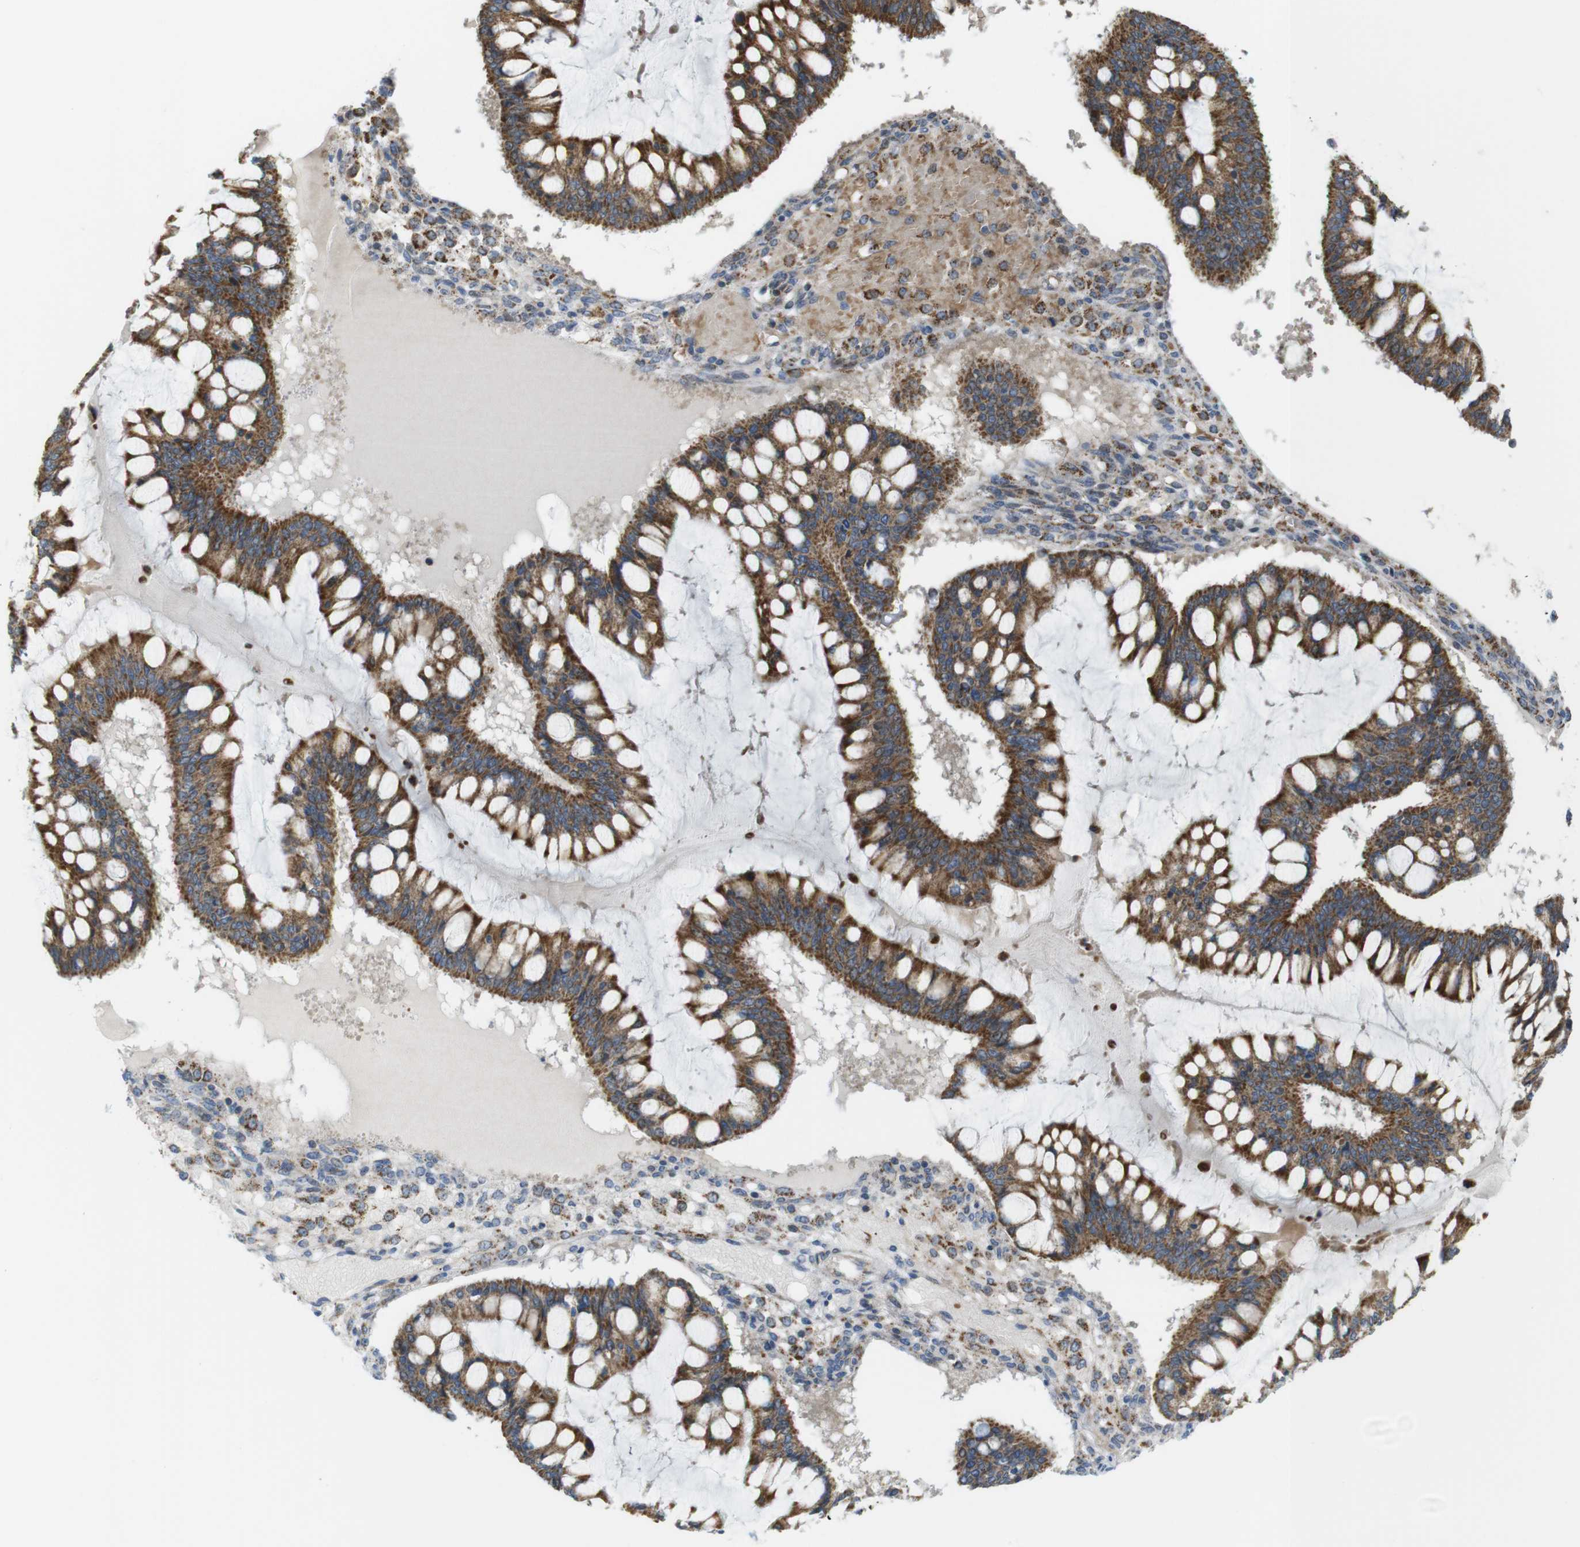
{"staining": {"intensity": "strong", "quantity": ">75%", "location": "cytoplasmic/membranous"}, "tissue": "ovarian cancer", "cell_type": "Tumor cells", "image_type": "cancer", "snomed": [{"axis": "morphology", "description": "Cystadenocarcinoma, mucinous, NOS"}, {"axis": "topography", "description": "Ovary"}], "caption": "Immunohistochemistry (IHC) staining of ovarian mucinous cystadenocarcinoma, which displays high levels of strong cytoplasmic/membranous expression in about >75% of tumor cells indicating strong cytoplasmic/membranous protein positivity. The staining was performed using DAB (brown) for protein detection and nuclei were counterstained in hematoxylin (blue).", "gene": "MARCHF1", "patient": {"sex": "female", "age": 73}}